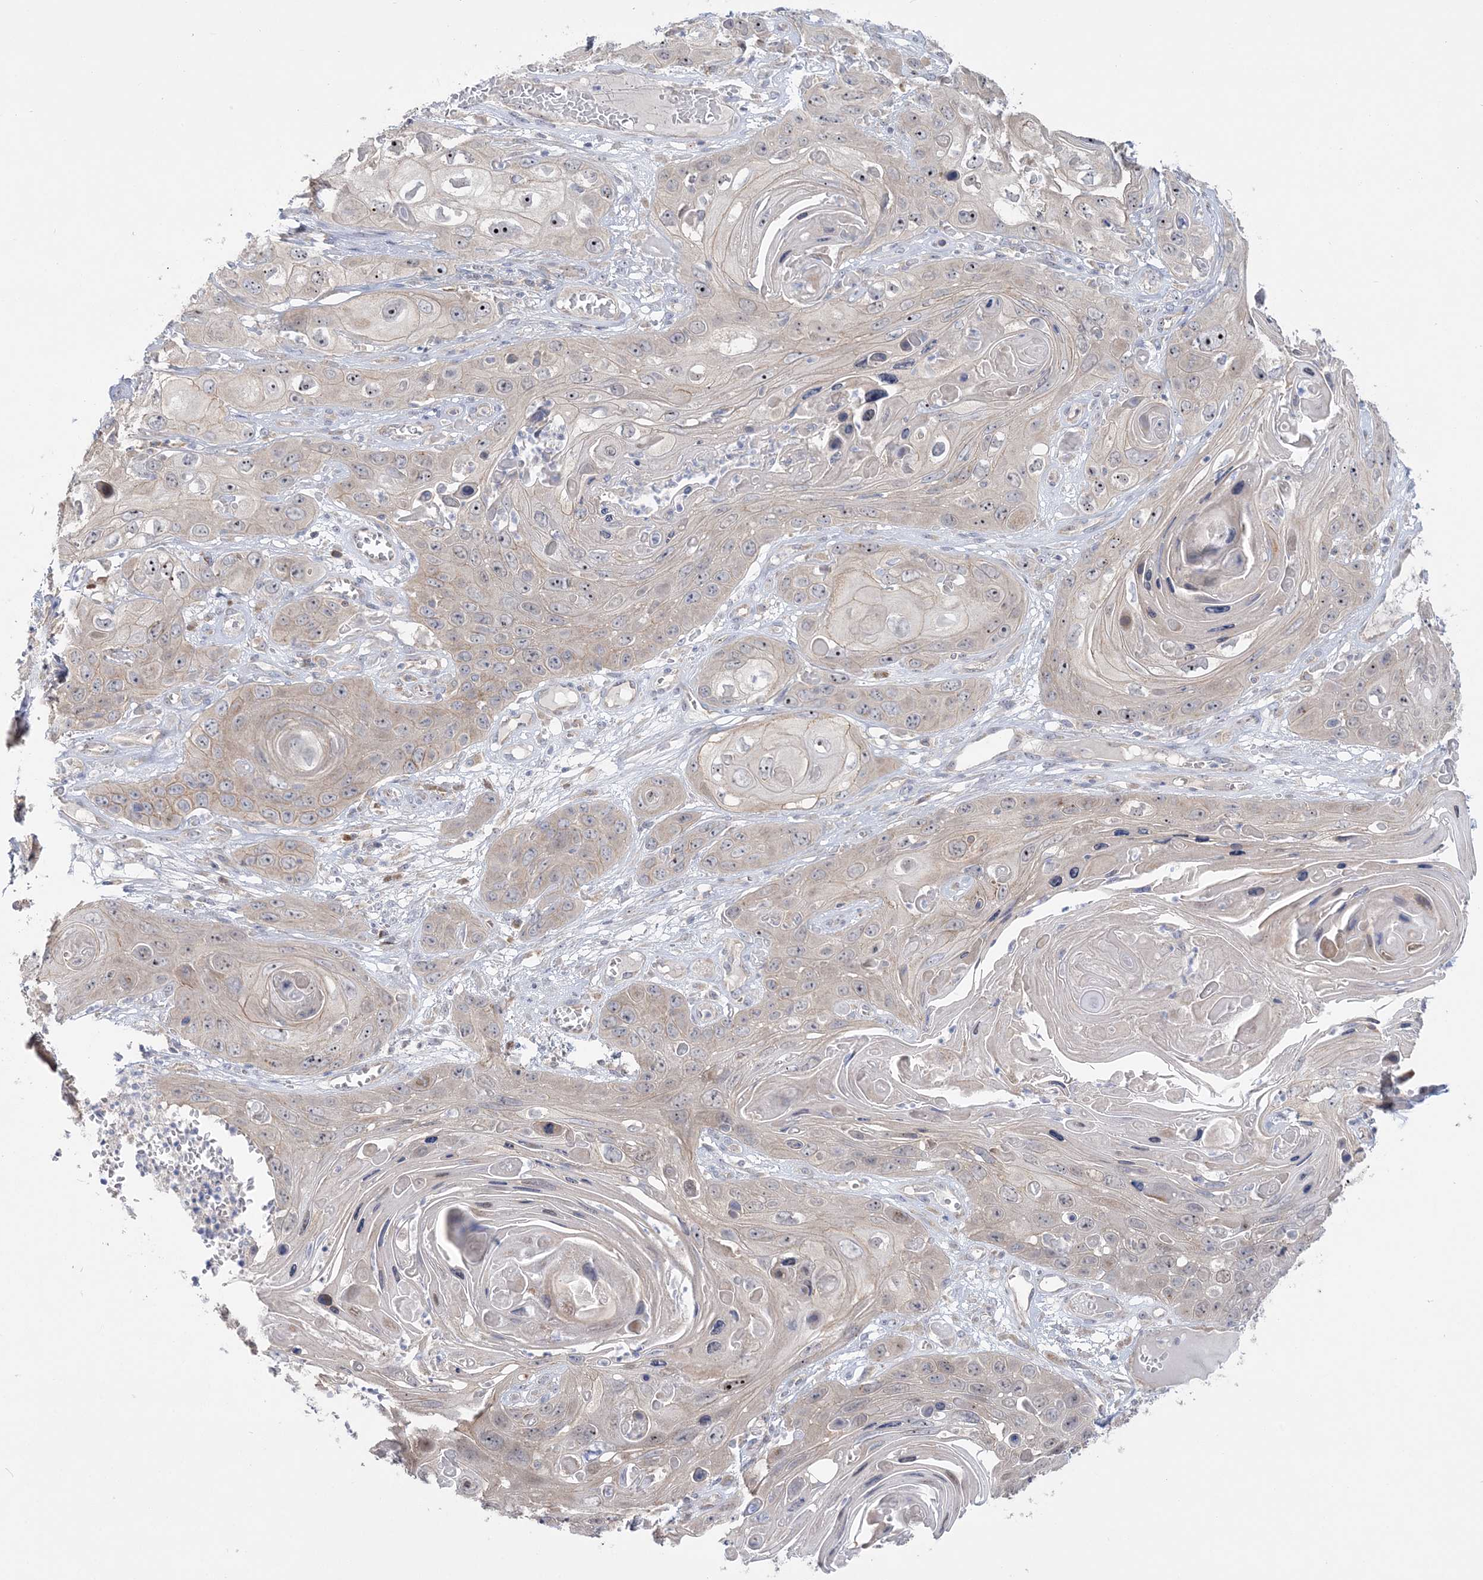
{"staining": {"intensity": "weak", "quantity": "<25%", "location": "cytoplasmic/membranous,nuclear"}, "tissue": "skin cancer", "cell_type": "Tumor cells", "image_type": "cancer", "snomed": [{"axis": "morphology", "description": "Squamous cell carcinoma, NOS"}, {"axis": "topography", "description": "Skin"}], "caption": "This is a photomicrograph of immunohistochemistry staining of skin cancer, which shows no expression in tumor cells.", "gene": "MMADHC", "patient": {"sex": "male", "age": 55}}